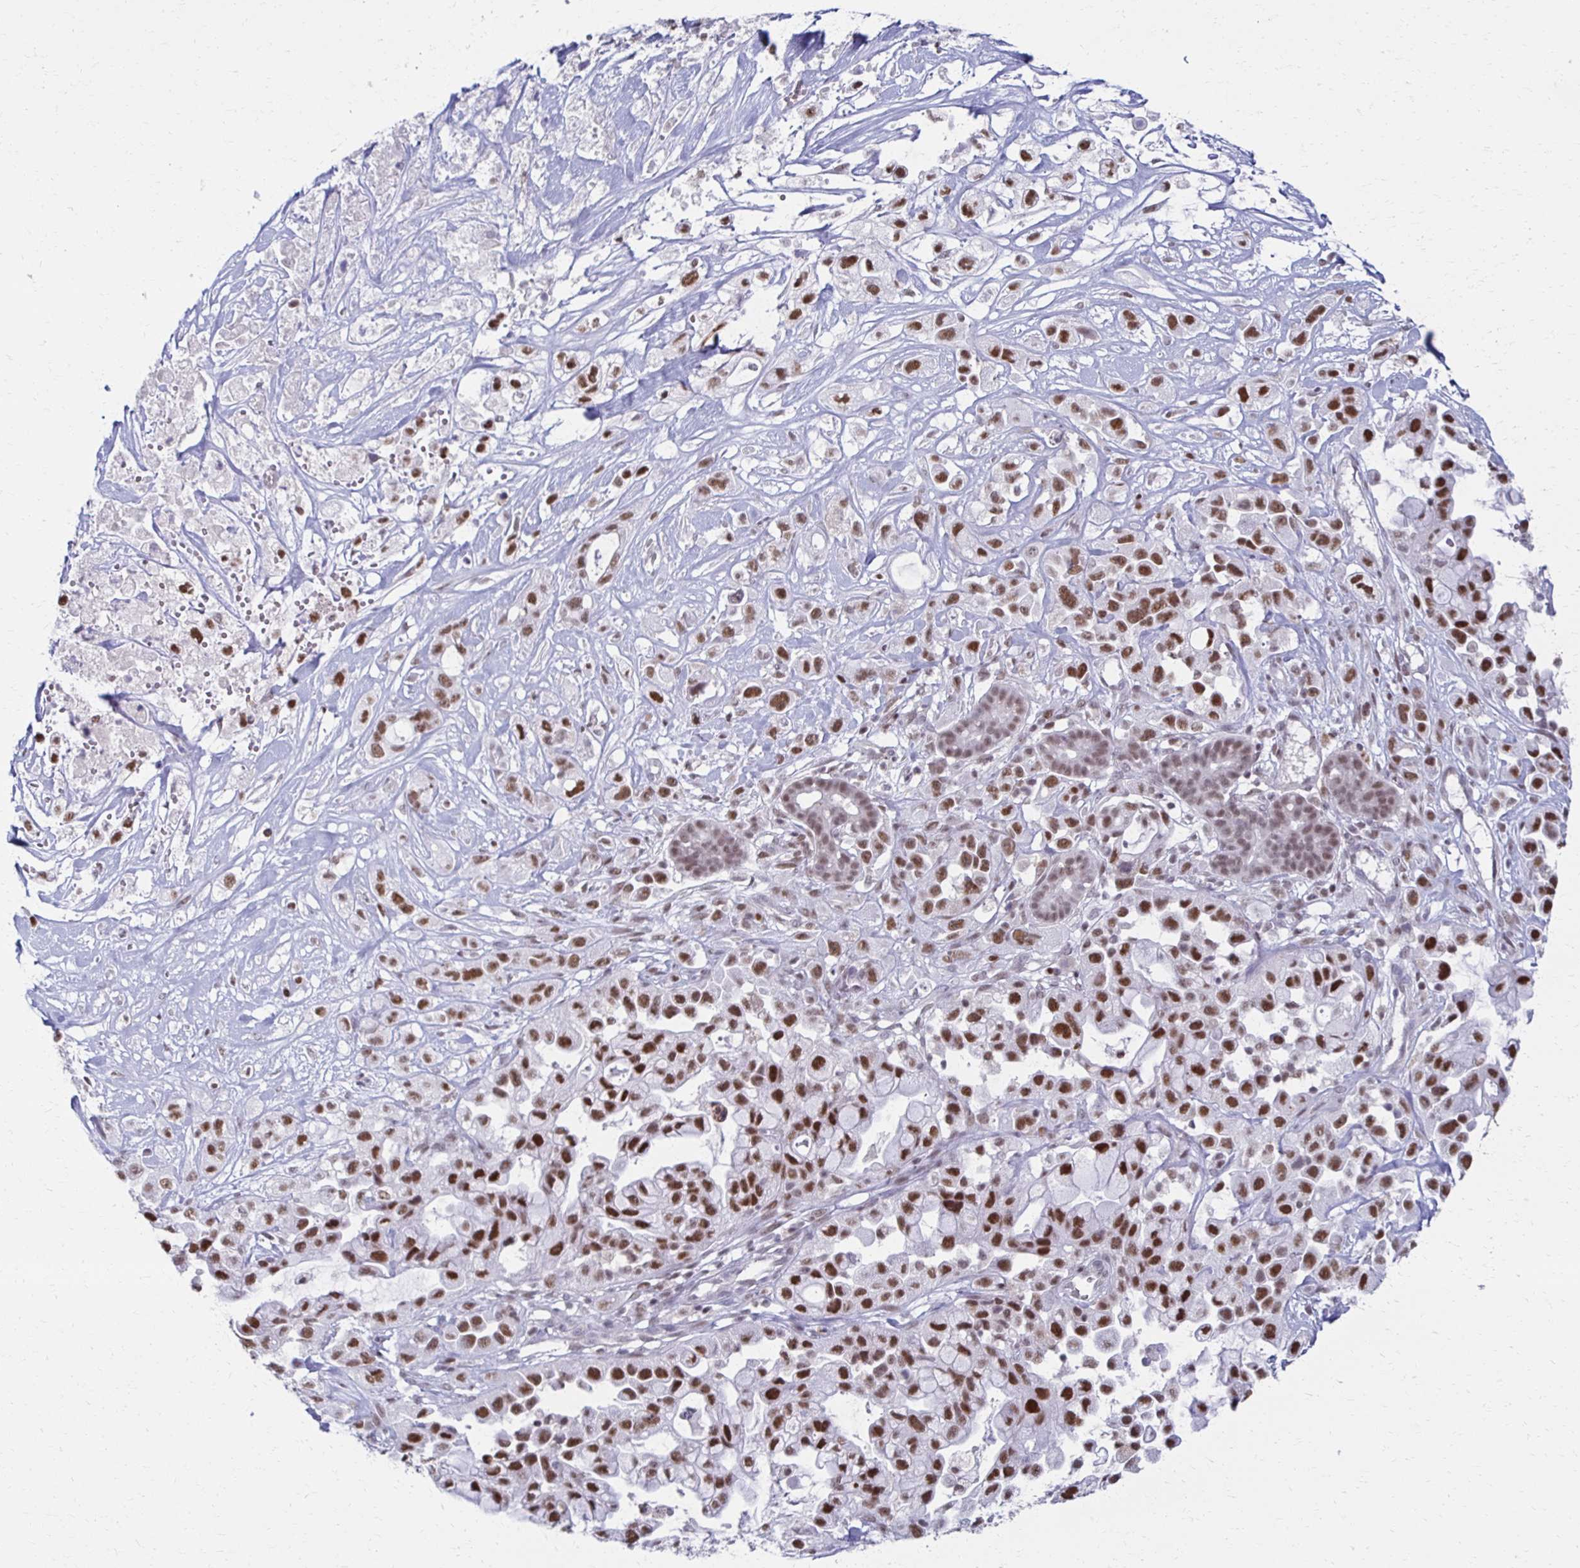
{"staining": {"intensity": "moderate", "quantity": ">75%", "location": "nuclear"}, "tissue": "pancreatic cancer", "cell_type": "Tumor cells", "image_type": "cancer", "snomed": [{"axis": "morphology", "description": "Adenocarcinoma, NOS"}, {"axis": "topography", "description": "Pancreas"}], "caption": "Immunohistochemical staining of human pancreatic cancer demonstrates moderate nuclear protein staining in approximately >75% of tumor cells.", "gene": "IRF7", "patient": {"sex": "male", "age": 44}}